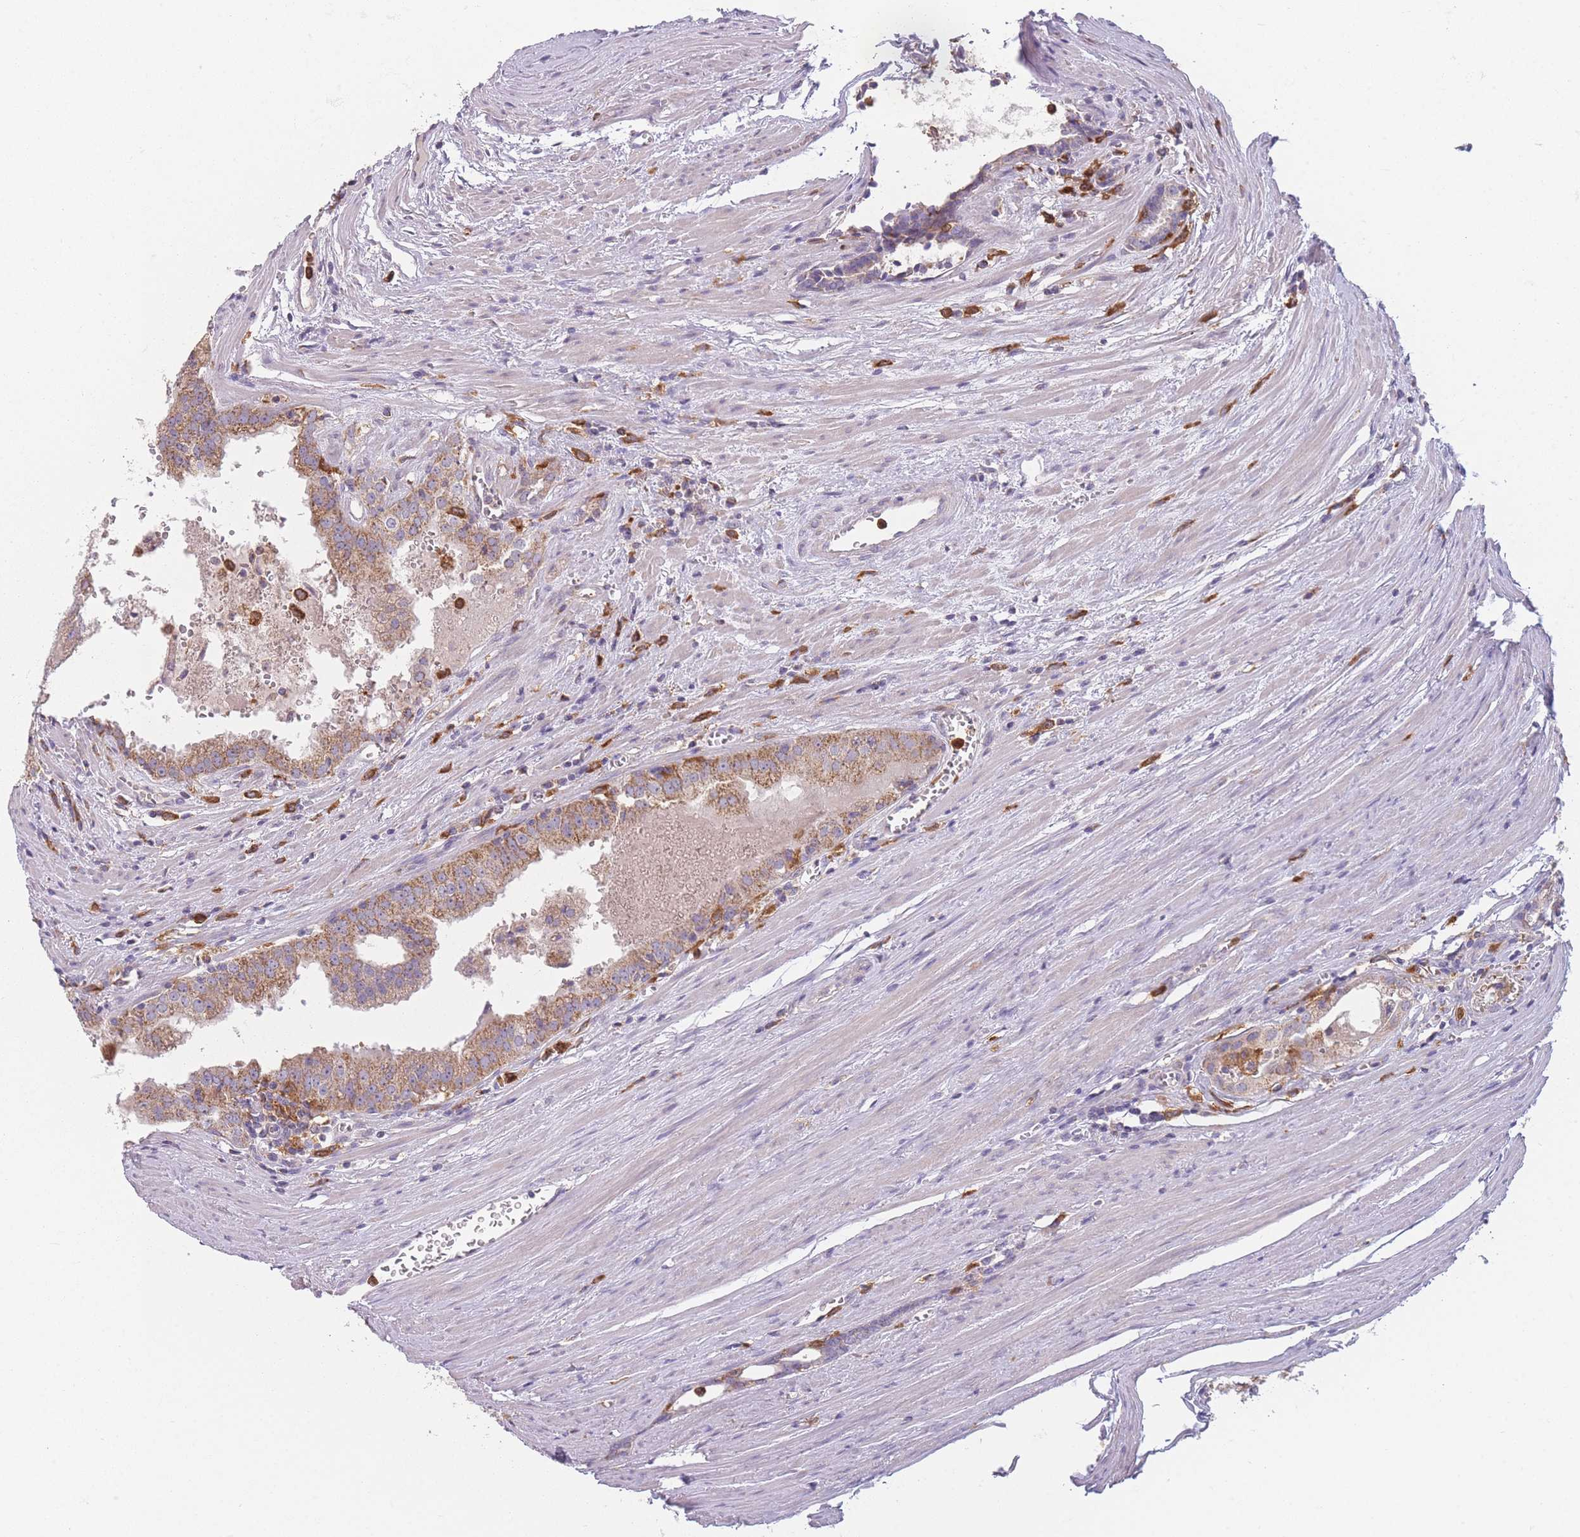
{"staining": {"intensity": "moderate", "quantity": ">75%", "location": "cytoplasmic/membranous"}, "tissue": "prostate cancer", "cell_type": "Tumor cells", "image_type": "cancer", "snomed": [{"axis": "morphology", "description": "Adenocarcinoma, High grade"}, {"axis": "topography", "description": "Prostate"}], "caption": "Protein staining reveals moderate cytoplasmic/membranous expression in about >75% of tumor cells in prostate cancer. (DAB (3,3'-diaminobenzidine) IHC with brightfield microscopy, high magnification).", "gene": "PRAM1", "patient": {"sex": "male", "age": 68}}